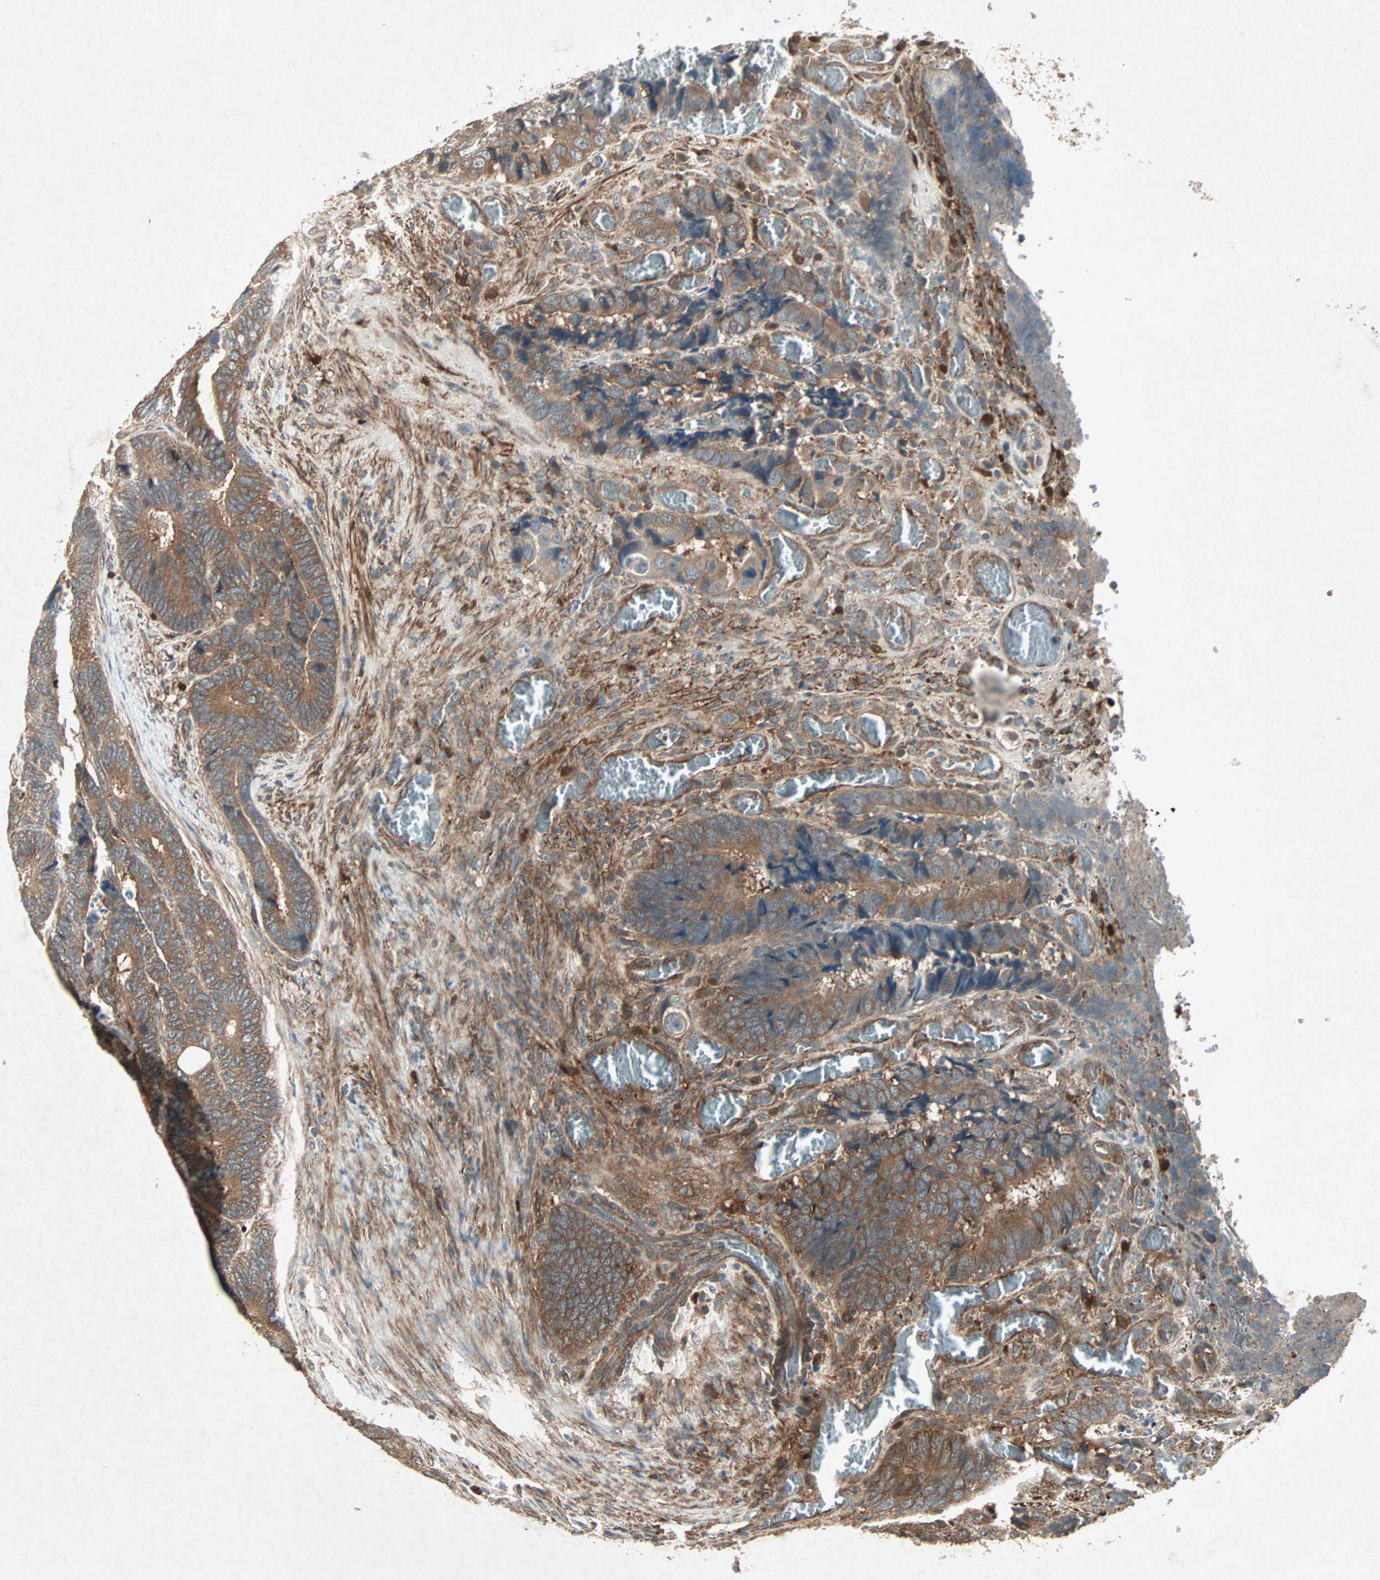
{"staining": {"intensity": "moderate", "quantity": ">75%", "location": "cytoplasmic/membranous"}, "tissue": "colorectal cancer", "cell_type": "Tumor cells", "image_type": "cancer", "snomed": [{"axis": "morphology", "description": "Adenocarcinoma, NOS"}, {"axis": "topography", "description": "Colon"}], "caption": "Immunohistochemical staining of colorectal cancer (adenocarcinoma) demonstrates medium levels of moderate cytoplasmic/membranous expression in approximately >75% of tumor cells. (DAB (3,3'-diaminobenzidine) IHC, brown staining for protein, blue staining for nuclei).", "gene": "SDSL", "patient": {"sex": "male", "age": 72}}